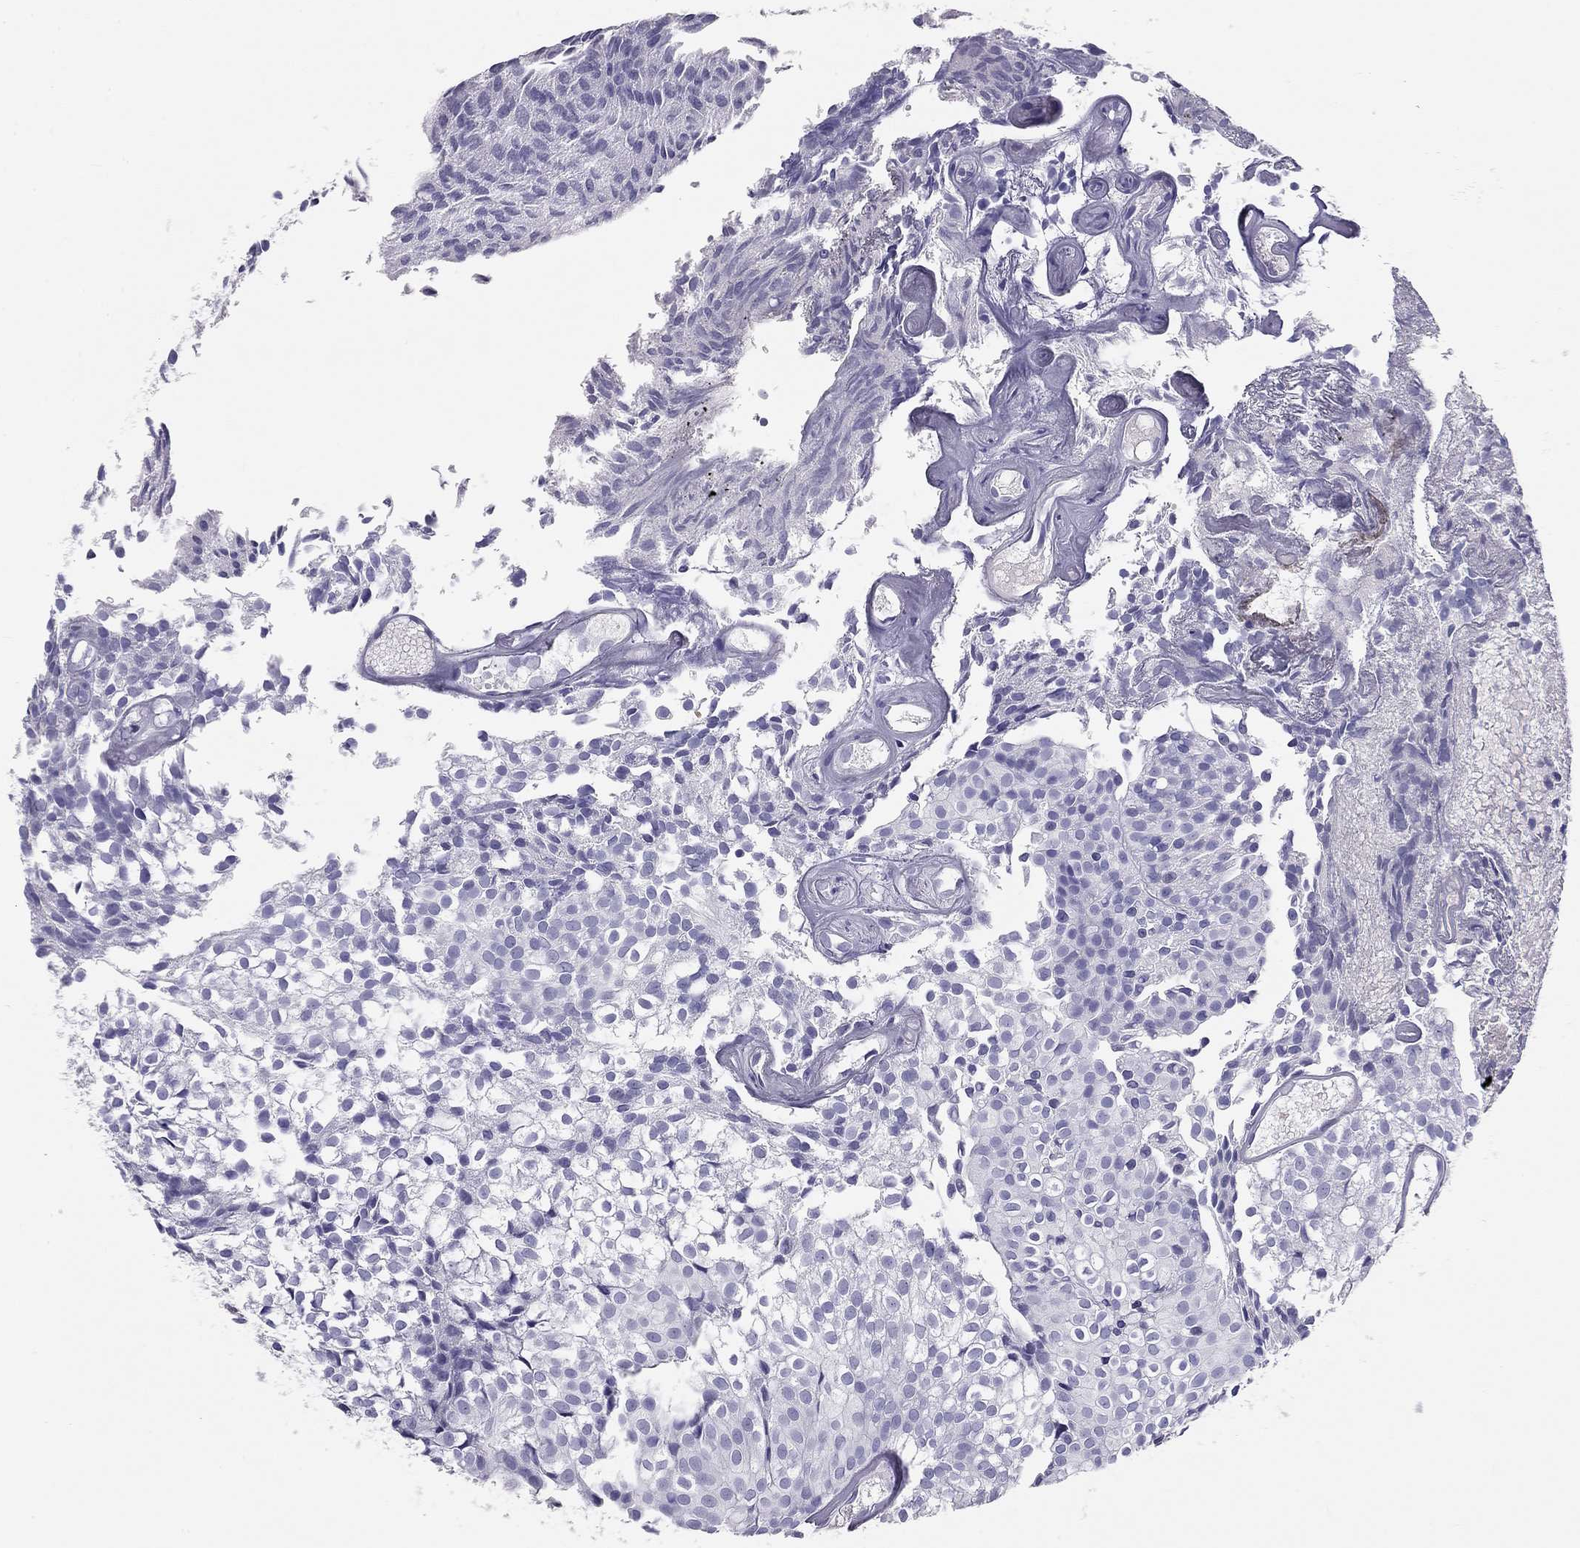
{"staining": {"intensity": "negative", "quantity": "none", "location": "none"}, "tissue": "urothelial cancer", "cell_type": "Tumor cells", "image_type": "cancer", "snomed": [{"axis": "morphology", "description": "Urothelial carcinoma, Low grade"}, {"axis": "topography", "description": "Urinary bladder"}], "caption": "This is an IHC image of urothelial cancer. There is no expression in tumor cells.", "gene": "KLRG1", "patient": {"sex": "male", "age": 89}}